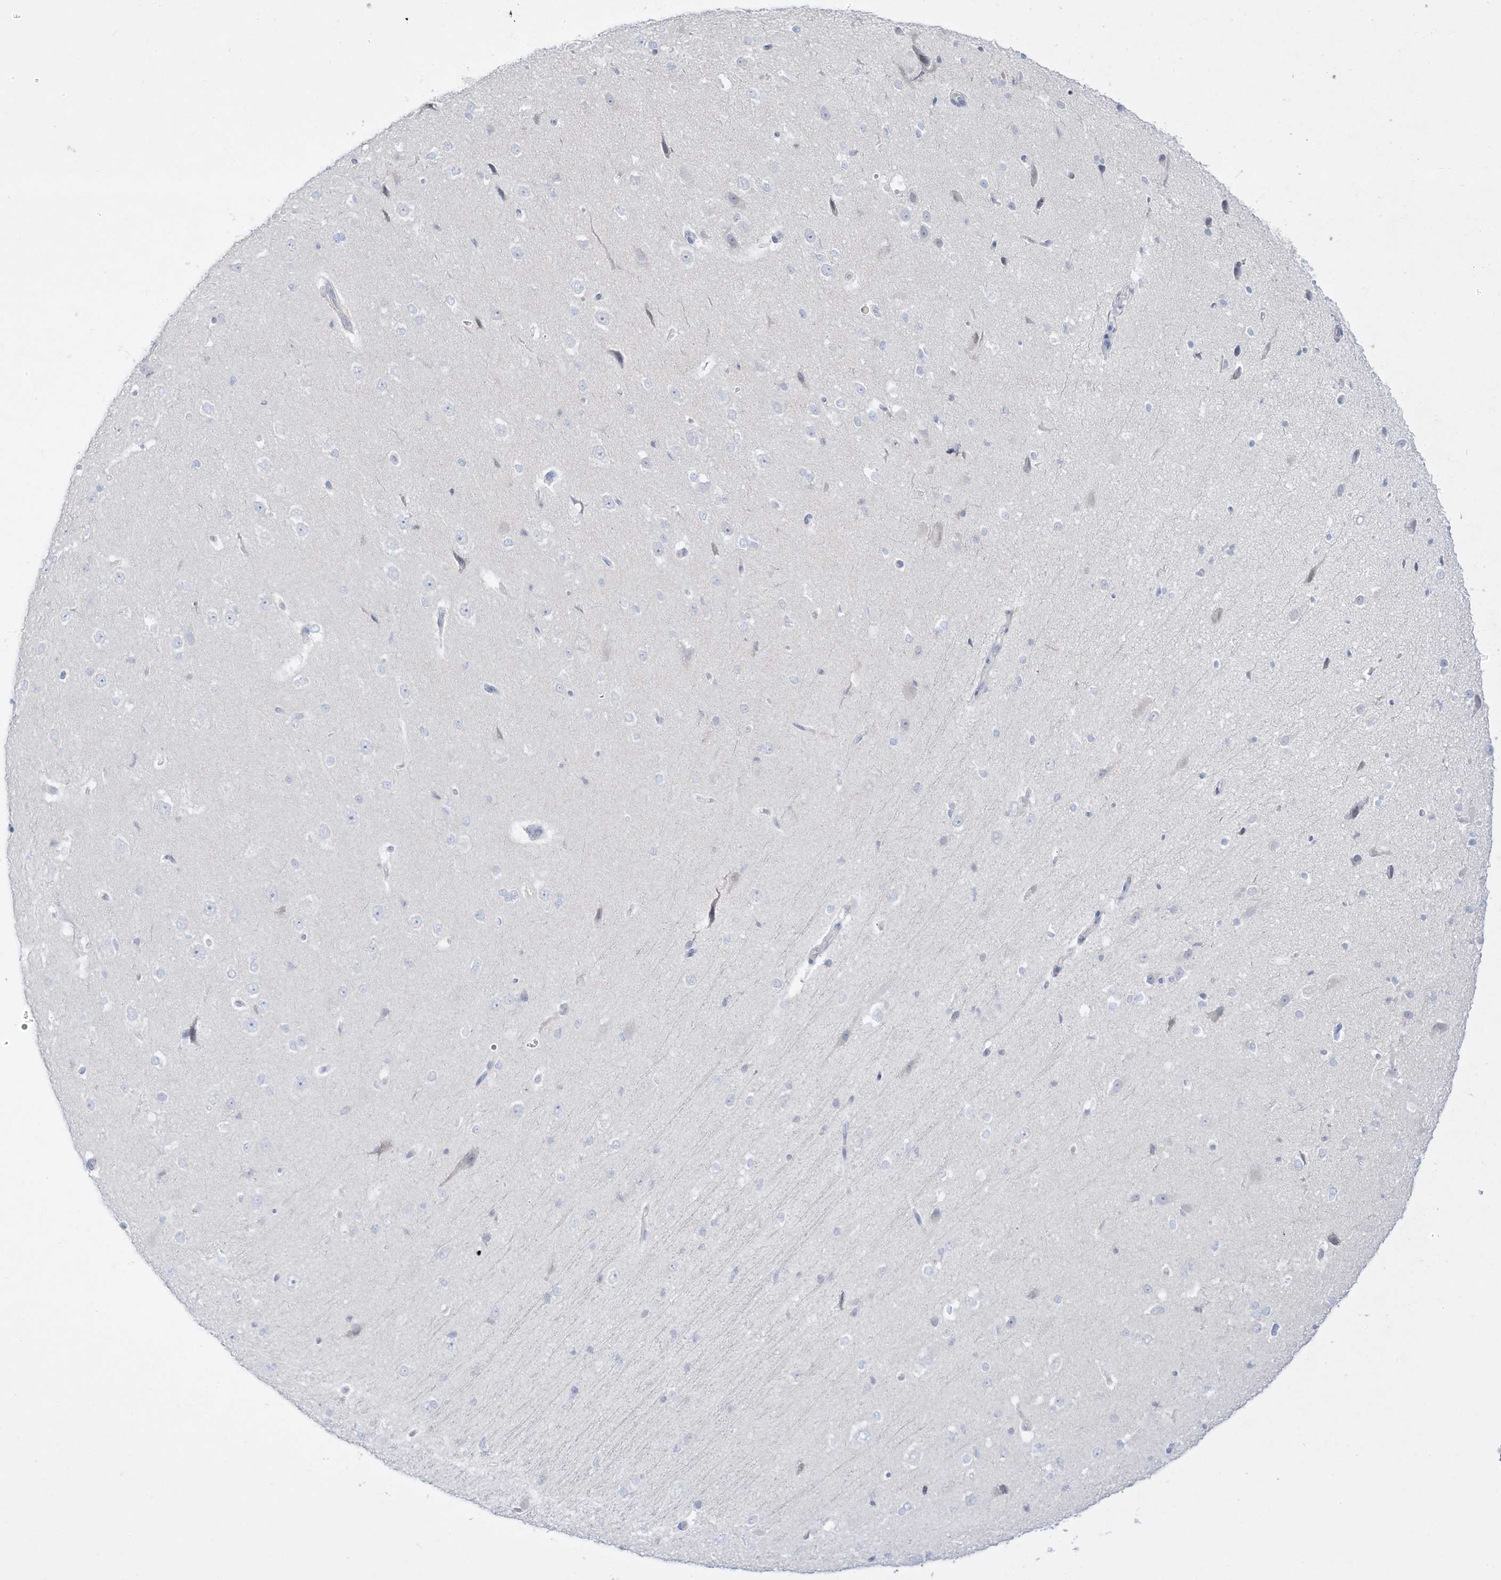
{"staining": {"intensity": "negative", "quantity": "none", "location": "none"}, "tissue": "cerebral cortex", "cell_type": "Endothelial cells", "image_type": "normal", "snomed": [{"axis": "morphology", "description": "Normal tissue, NOS"}, {"axis": "morphology", "description": "Developmental malformation"}, {"axis": "topography", "description": "Cerebral cortex"}], "caption": "This histopathology image is of normal cerebral cortex stained with immunohistochemistry (IHC) to label a protein in brown with the nuclei are counter-stained blue. There is no staining in endothelial cells.", "gene": "DMKN", "patient": {"sex": "female", "age": 30}}